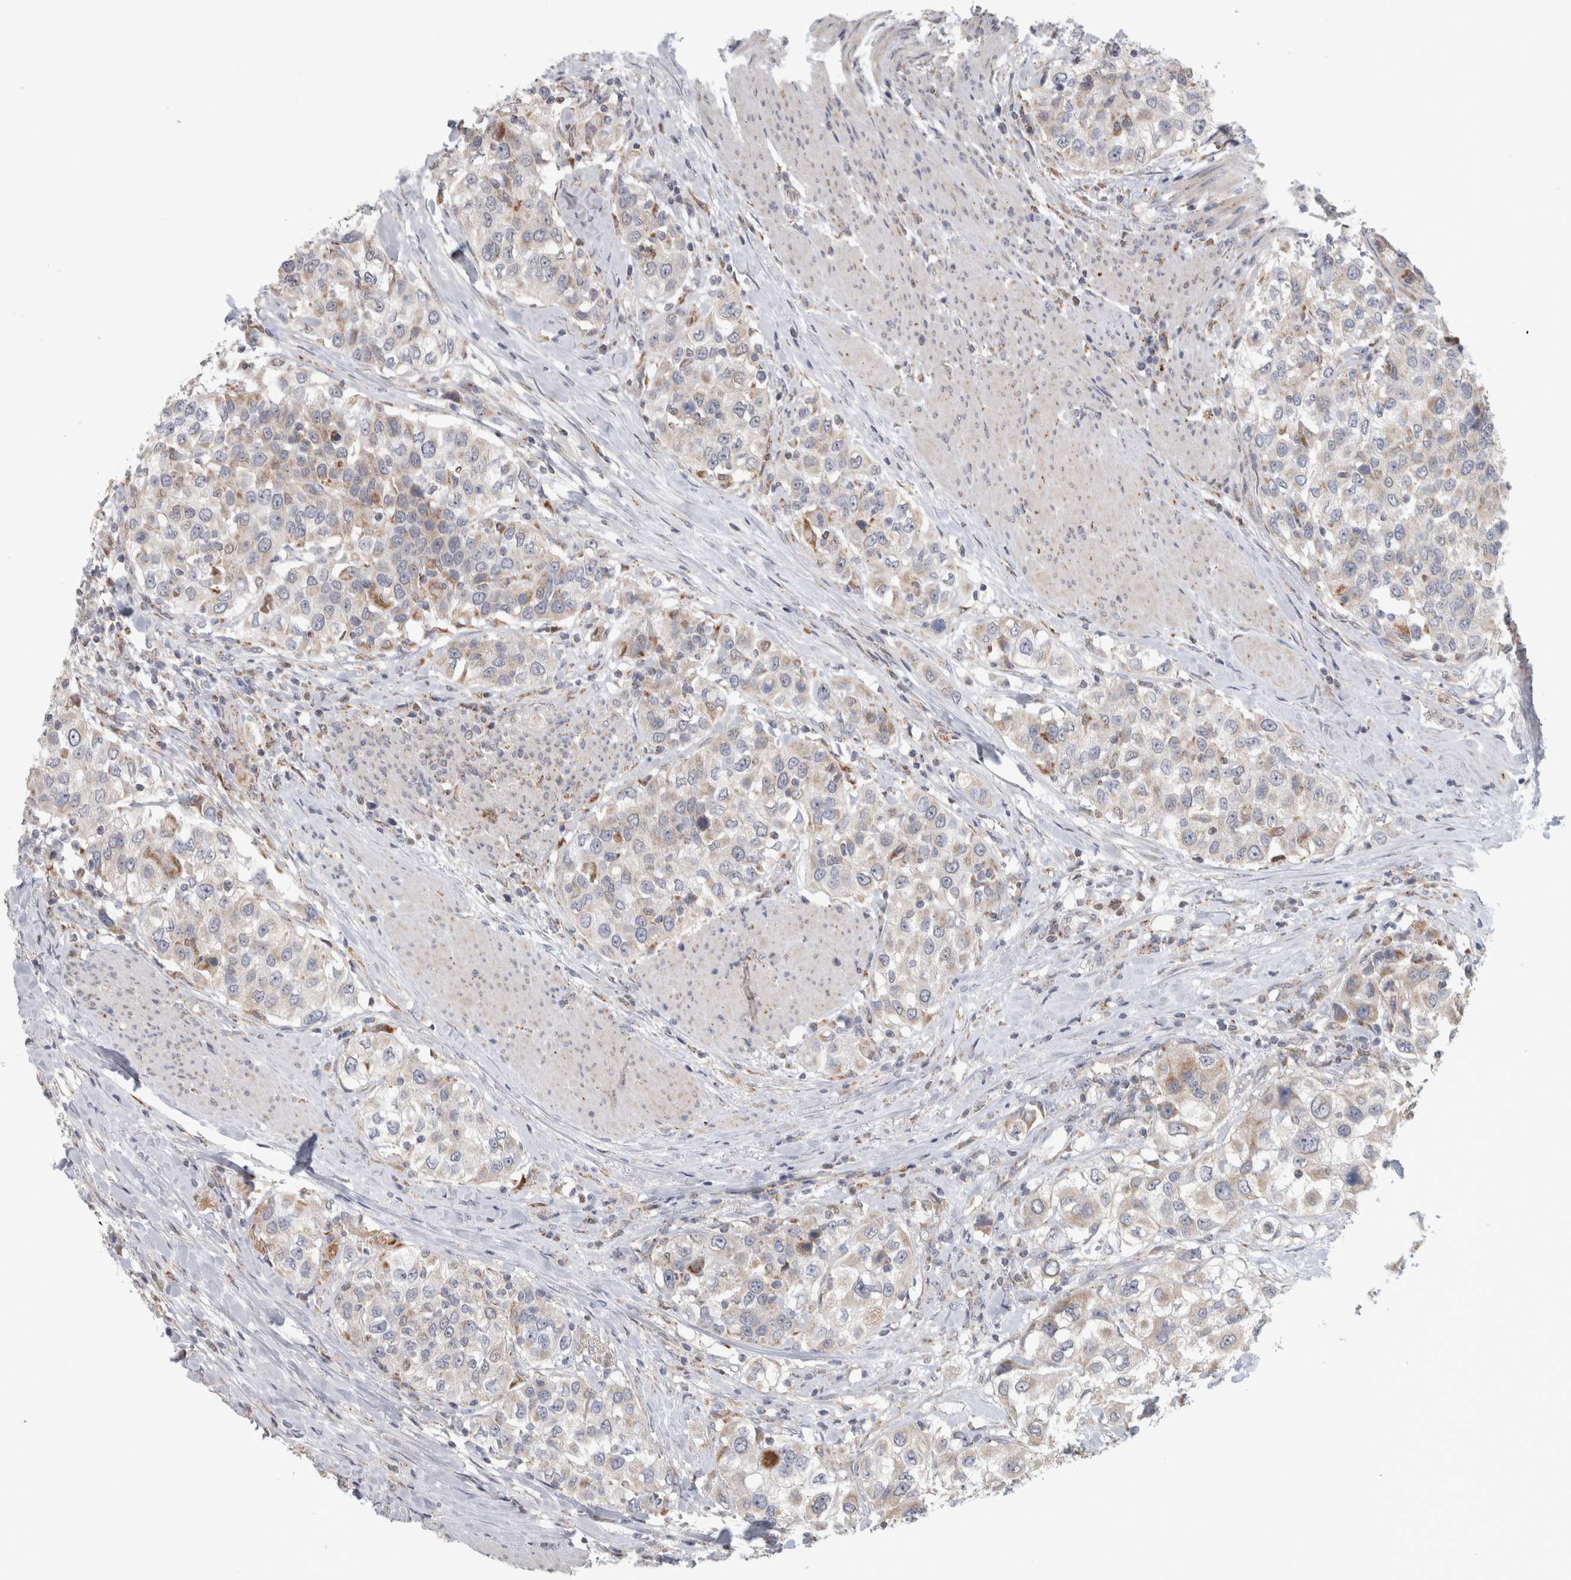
{"staining": {"intensity": "weak", "quantity": "25%-75%", "location": "cytoplasmic/membranous"}, "tissue": "urothelial cancer", "cell_type": "Tumor cells", "image_type": "cancer", "snomed": [{"axis": "morphology", "description": "Urothelial carcinoma, High grade"}, {"axis": "topography", "description": "Urinary bladder"}], "caption": "This histopathology image reveals IHC staining of urothelial carcinoma (high-grade), with low weak cytoplasmic/membranous positivity in about 25%-75% of tumor cells.", "gene": "RAB18", "patient": {"sex": "female", "age": 80}}